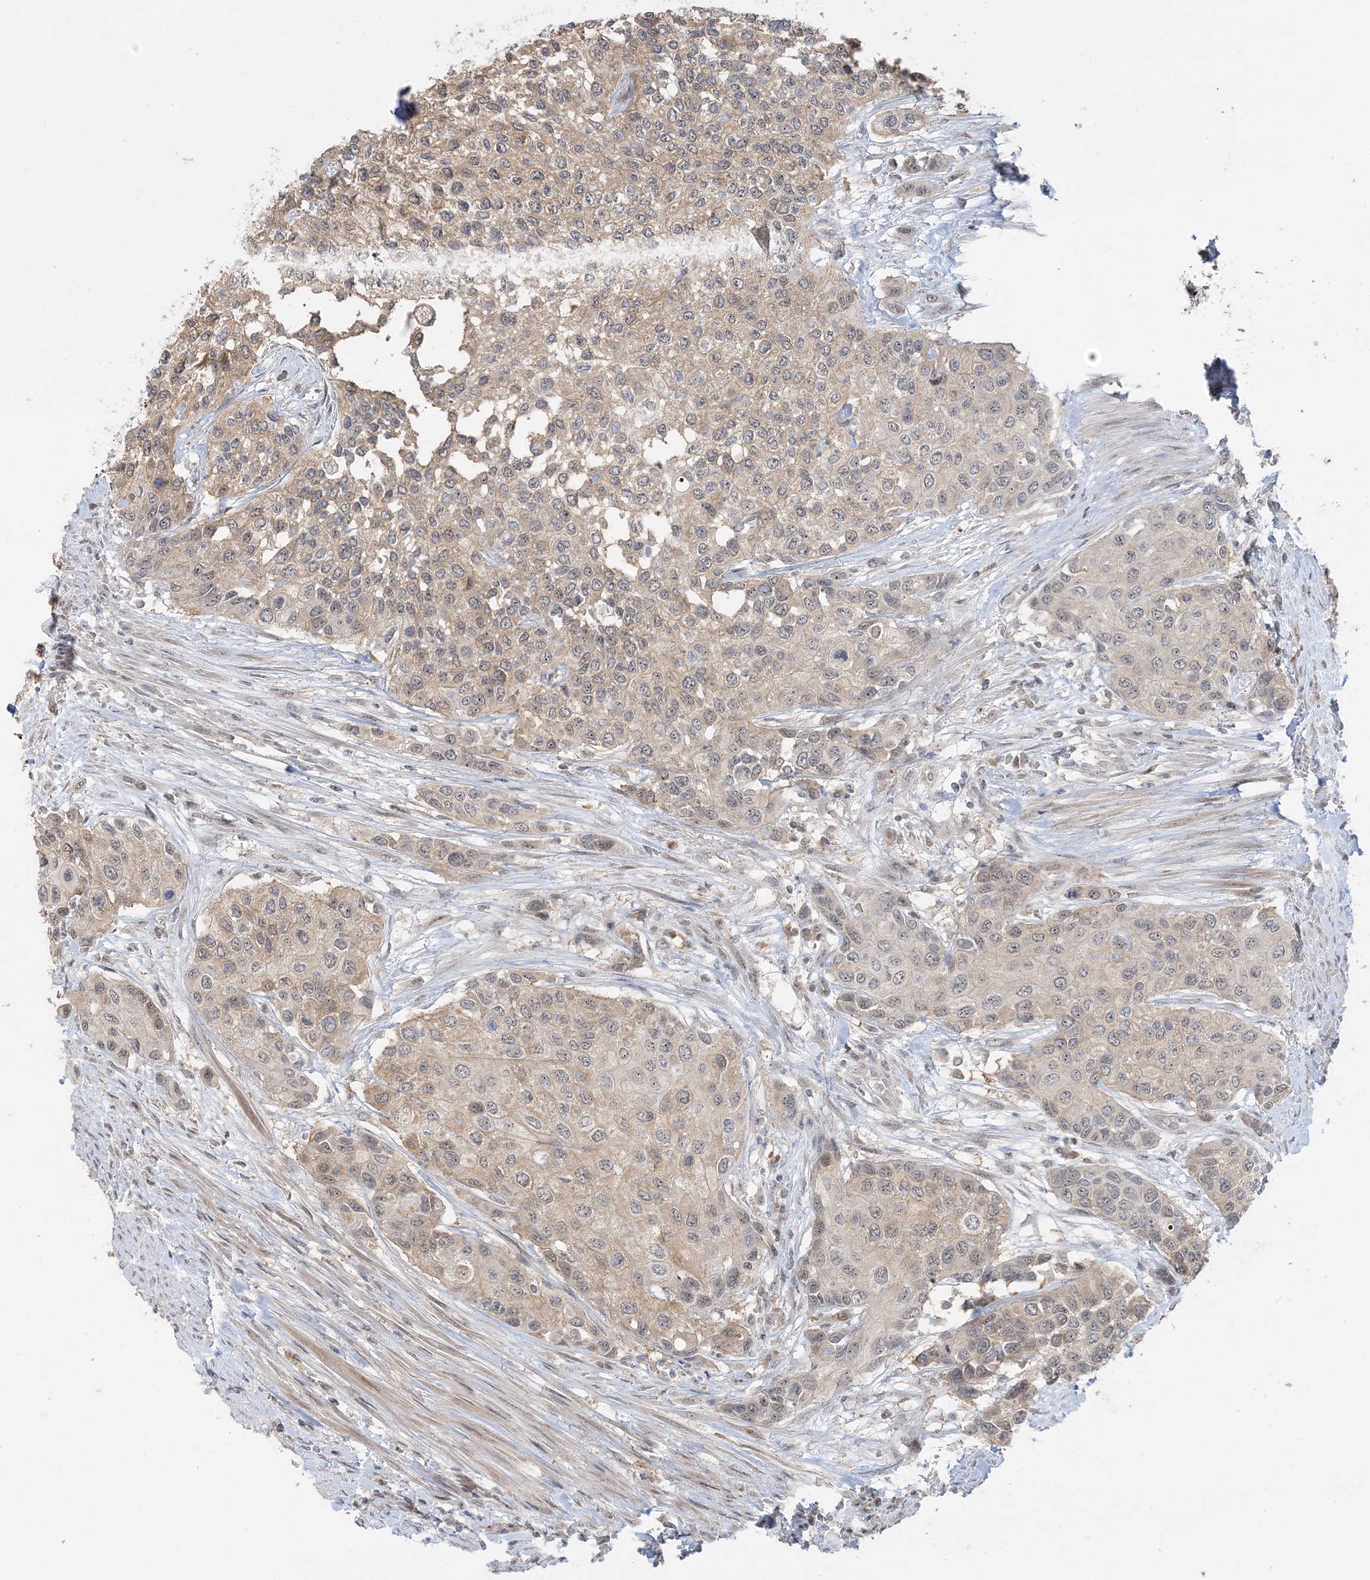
{"staining": {"intensity": "weak", "quantity": "25%-75%", "location": "cytoplasmic/membranous"}, "tissue": "urothelial cancer", "cell_type": "Tumor cells", "image_type": "cancer", "snomed": [{"axis": "morphology", "description": "Normal tissue, NOS"}, {"axis": "morphology", "description": "Urothelial carcinoma, High grade"}, {"axis": "topography", "description": "Vascular tissue"}, {"axis": "topography", "description": "Urinary bladder"}], "caption": "An image of high-grade urothelial carcinoma stained for a protein reveals weak cytoplasmic/membranous brown staining in tumor cells.", "gene": "PRRT3", "patient": {"sex": "female", "age": 56}}